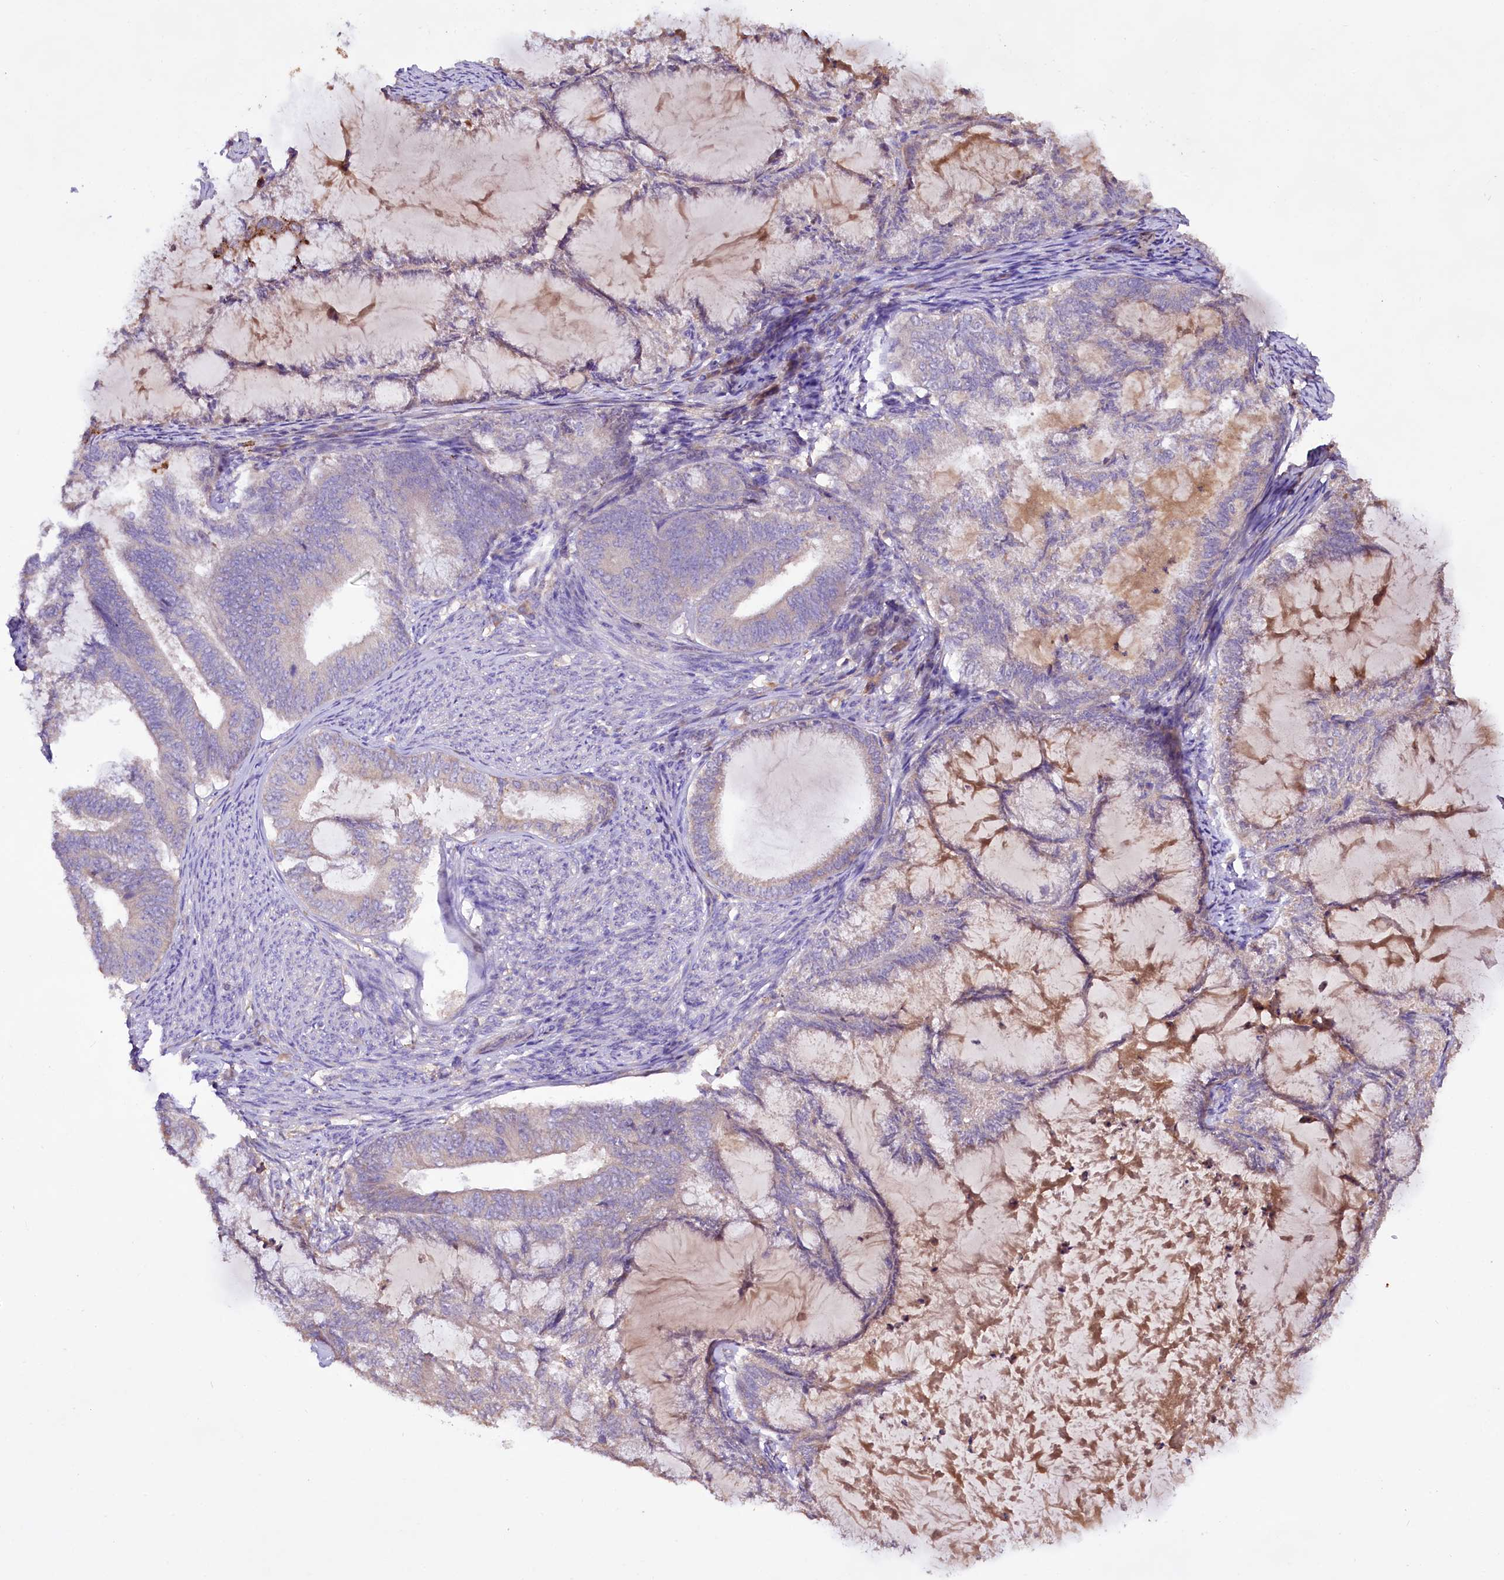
{"staining": {"intensity": "negative", "quantity": "none", "location": "none"}, "tissue": "endometrial cancer", "cell_type": "Tumor cells", "image_type": "cancer", "snomed": [{"axis": "morphology", "description": "Adenocarcinoma, NOS"}, {"axis": "topography", "description": "Endometrium"}], "caption": "IHC histopathology image of neoplastic tissue: endometrial adenocarcinoma stained with DAB reveals no significant protein staining in tumor cells.", "gene": "DMXL2", "patient": {"sex": "female", "age": 86}}